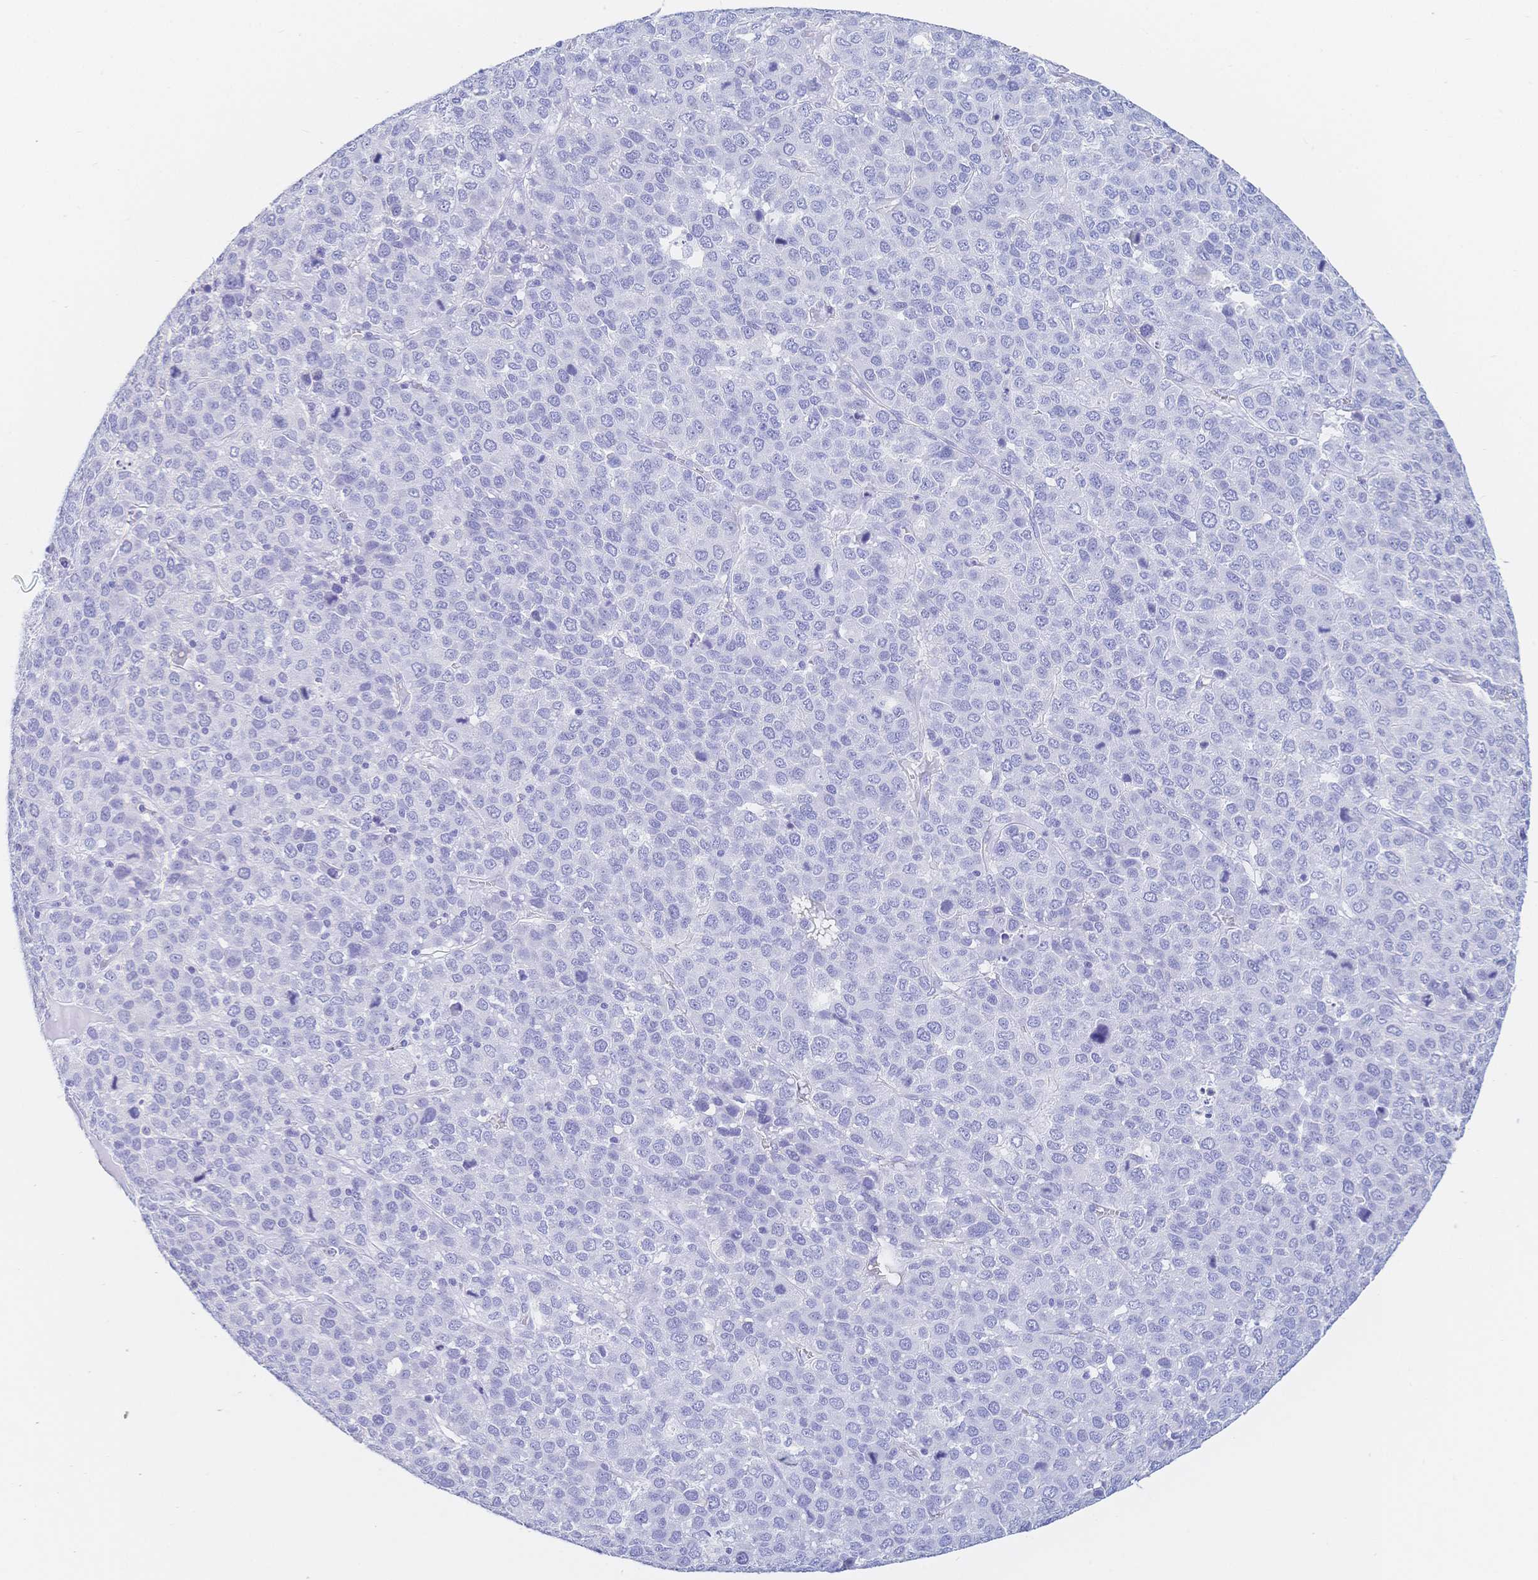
{"staining": {"intensity": "negative", "quantity": "none", "location": "none"}, "tissue": "liver cancer", "cell_type": "Tumor cells", "image_type": "cancer", "snomed": [{"axis": "morphology", "description": "Carcinoma, Hepatocellular, NOS"}, {"axis": "topography", "description": "Liver"}], "caption": "DAB immunohistochemical staining of hepatocellular carcinoma (liver) demonstrates no significant positivity in tumor cells. (DAB immunohistochemistry visualized using brightfield microscopy, high magnification).", "gene": "MEP1B", "patient": {"sex": "male", "age": 69}}